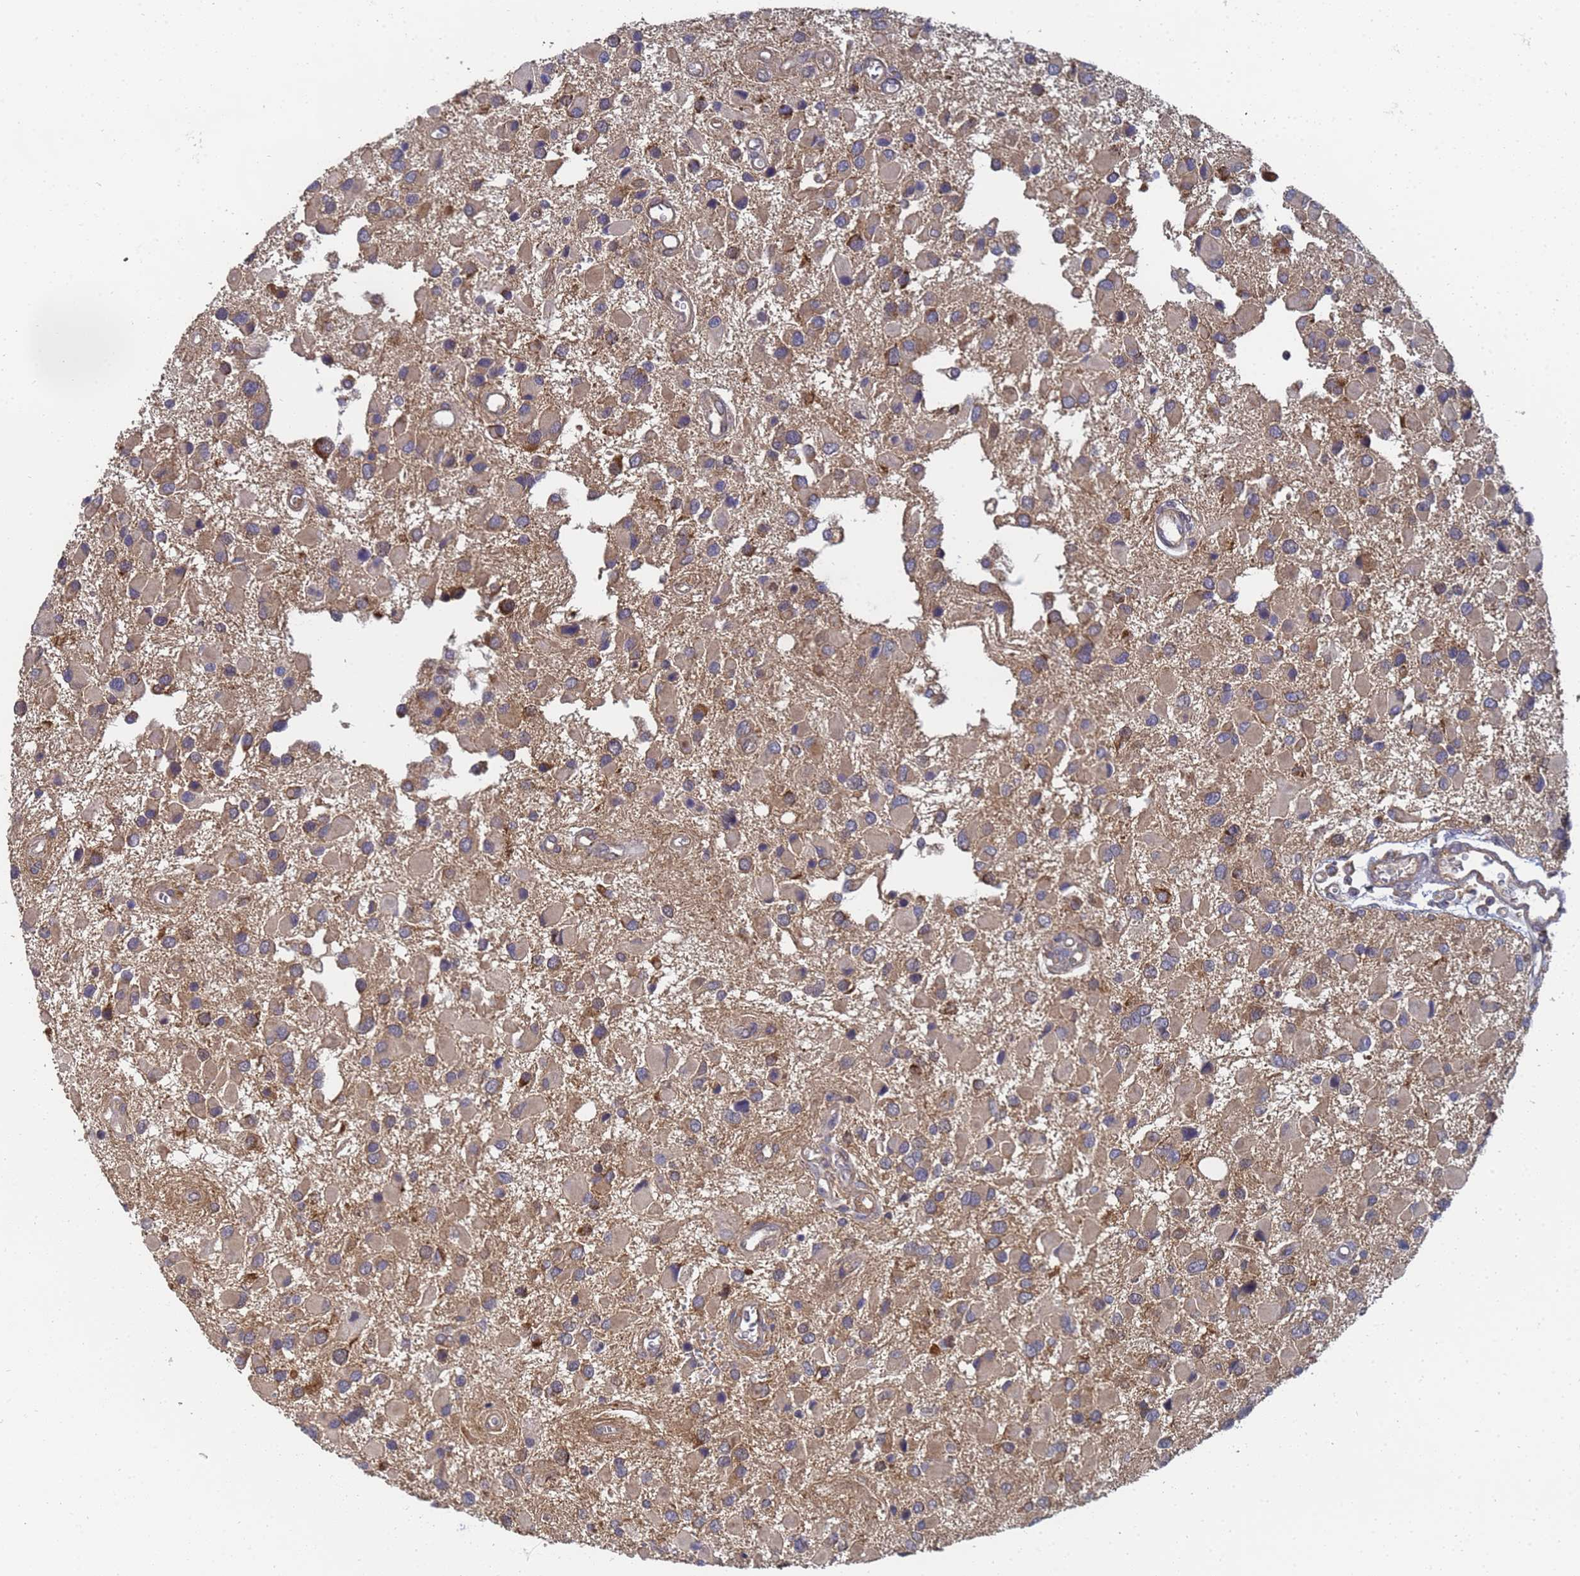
{"staining": {"intensity": "moderate", "quantity": "25%-75%", "location": "cytoplasmic/membranous"}, "tissue": "glioma", "cell_type": "Tumor cells", "image_type": "cancer", "snomed": [{"axis": "morphology", "description": "Glioma, malignant, High grade"}, {"axis": "topography", "description": "Brain"}], "caption": "Immunohistochemistry of human malignant glioma (high-grade) demonstrates medium levels of moderate cytoplasmic/membranous positivity in about 25%-75% of tumor cells. Immunohistochemistry (ihc) stains the protein in brown and the nuclei are stained blue.", "gene": "ALS2CL", "patient": {"sex": "male", "age": 53}}